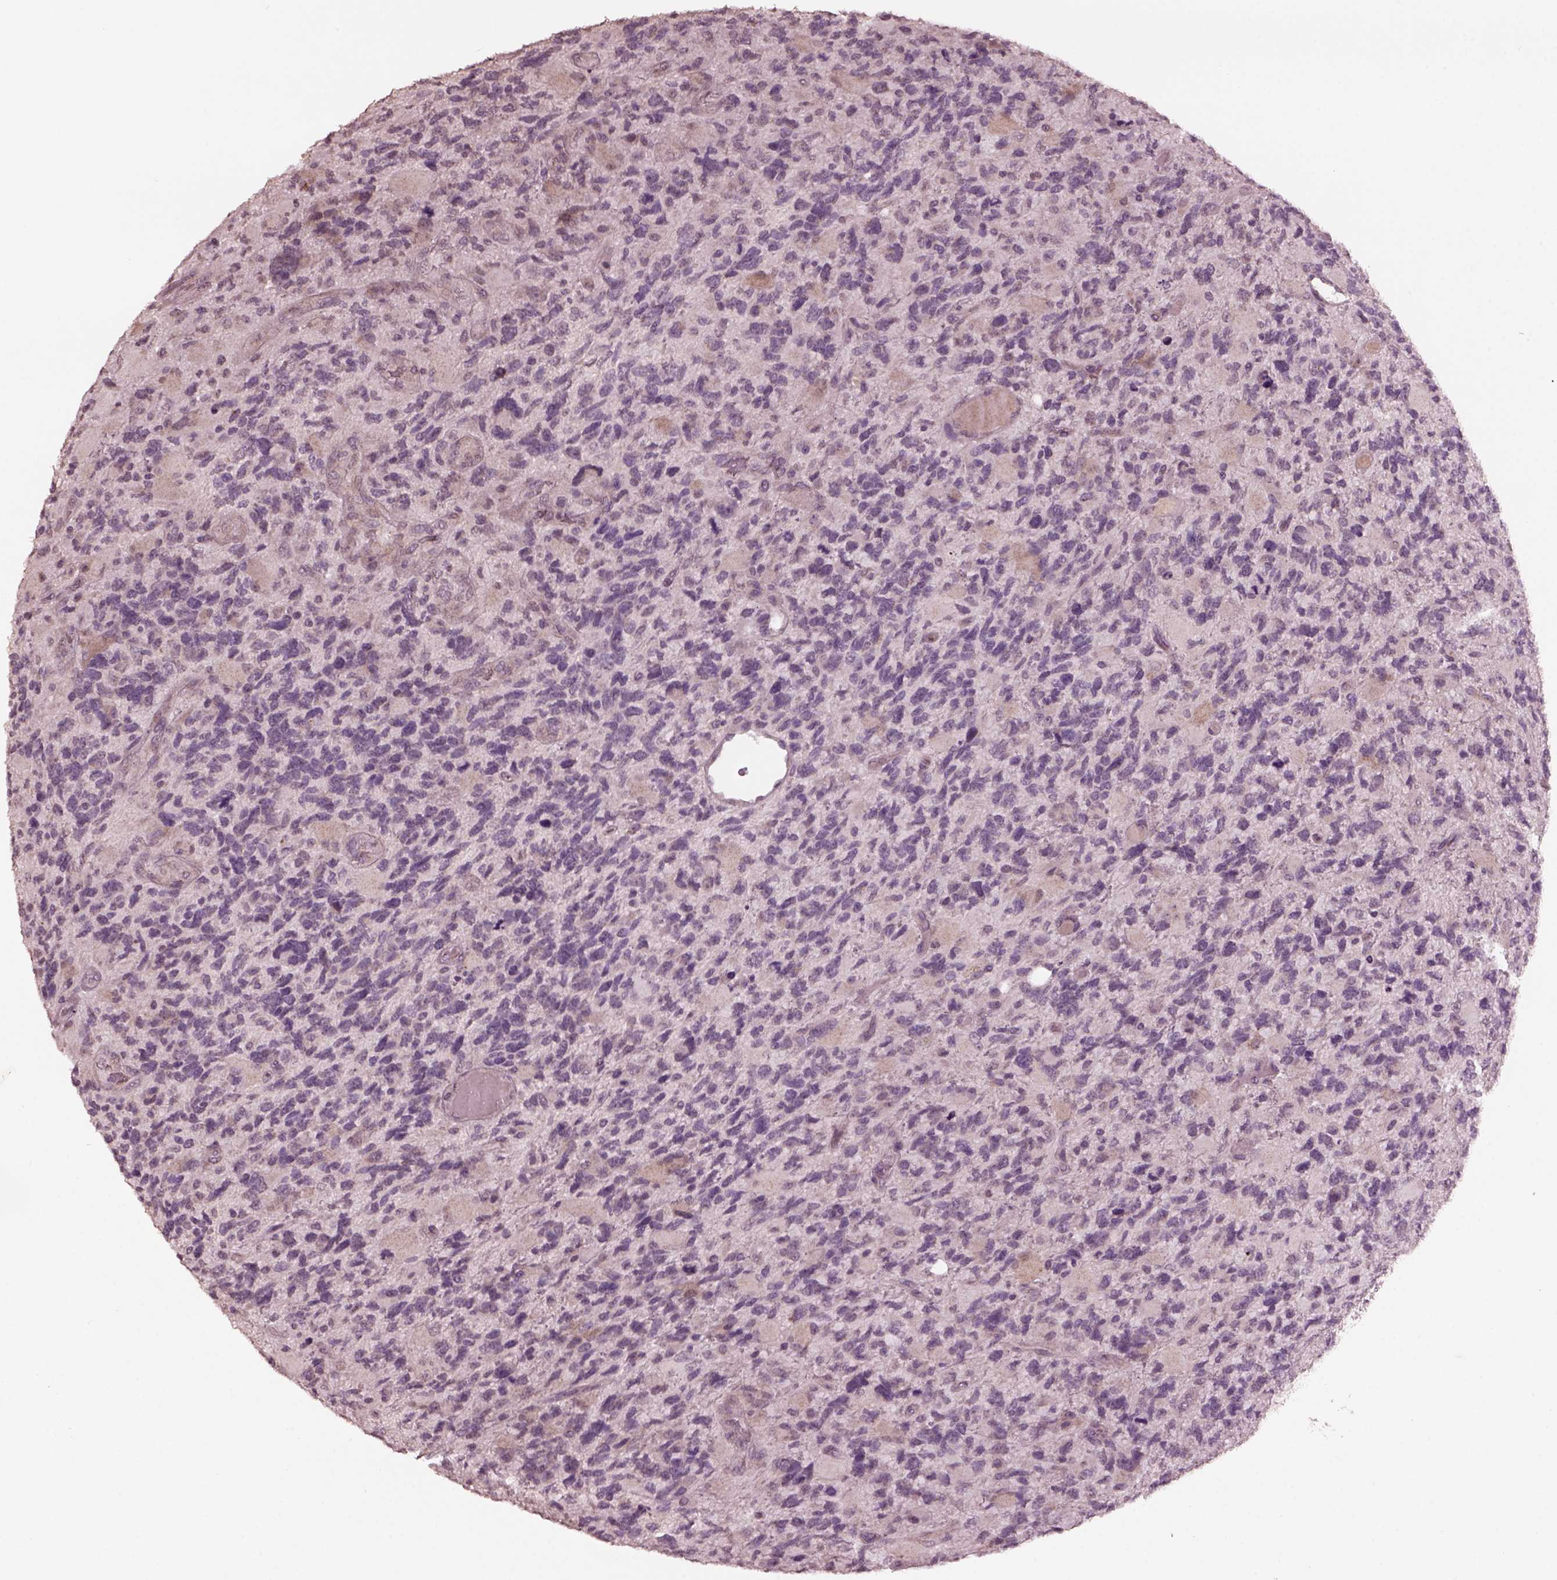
{"staining": {"intensity": "negative", "quantity": "none", "location": "none"}, "tissue": "glioma", "cell_type": "Tumor cells", "image_type": "cancer", "snomed": [{"axis": "morphology", "description": "Glioma, malignant, High grade"}, {"axis": "topography", "description": "Brain"}], "caption": "Glioma was stained to show a protein in brown. There is no significant positivity in tumor cells. (Stains: DAB immunohistochemistry with hematoxylin counter stain, Microscopy: brightfield microscopy at high magnification).", "gene": "IL18RAP", "patient": {"sex": "female", "age": 71}}